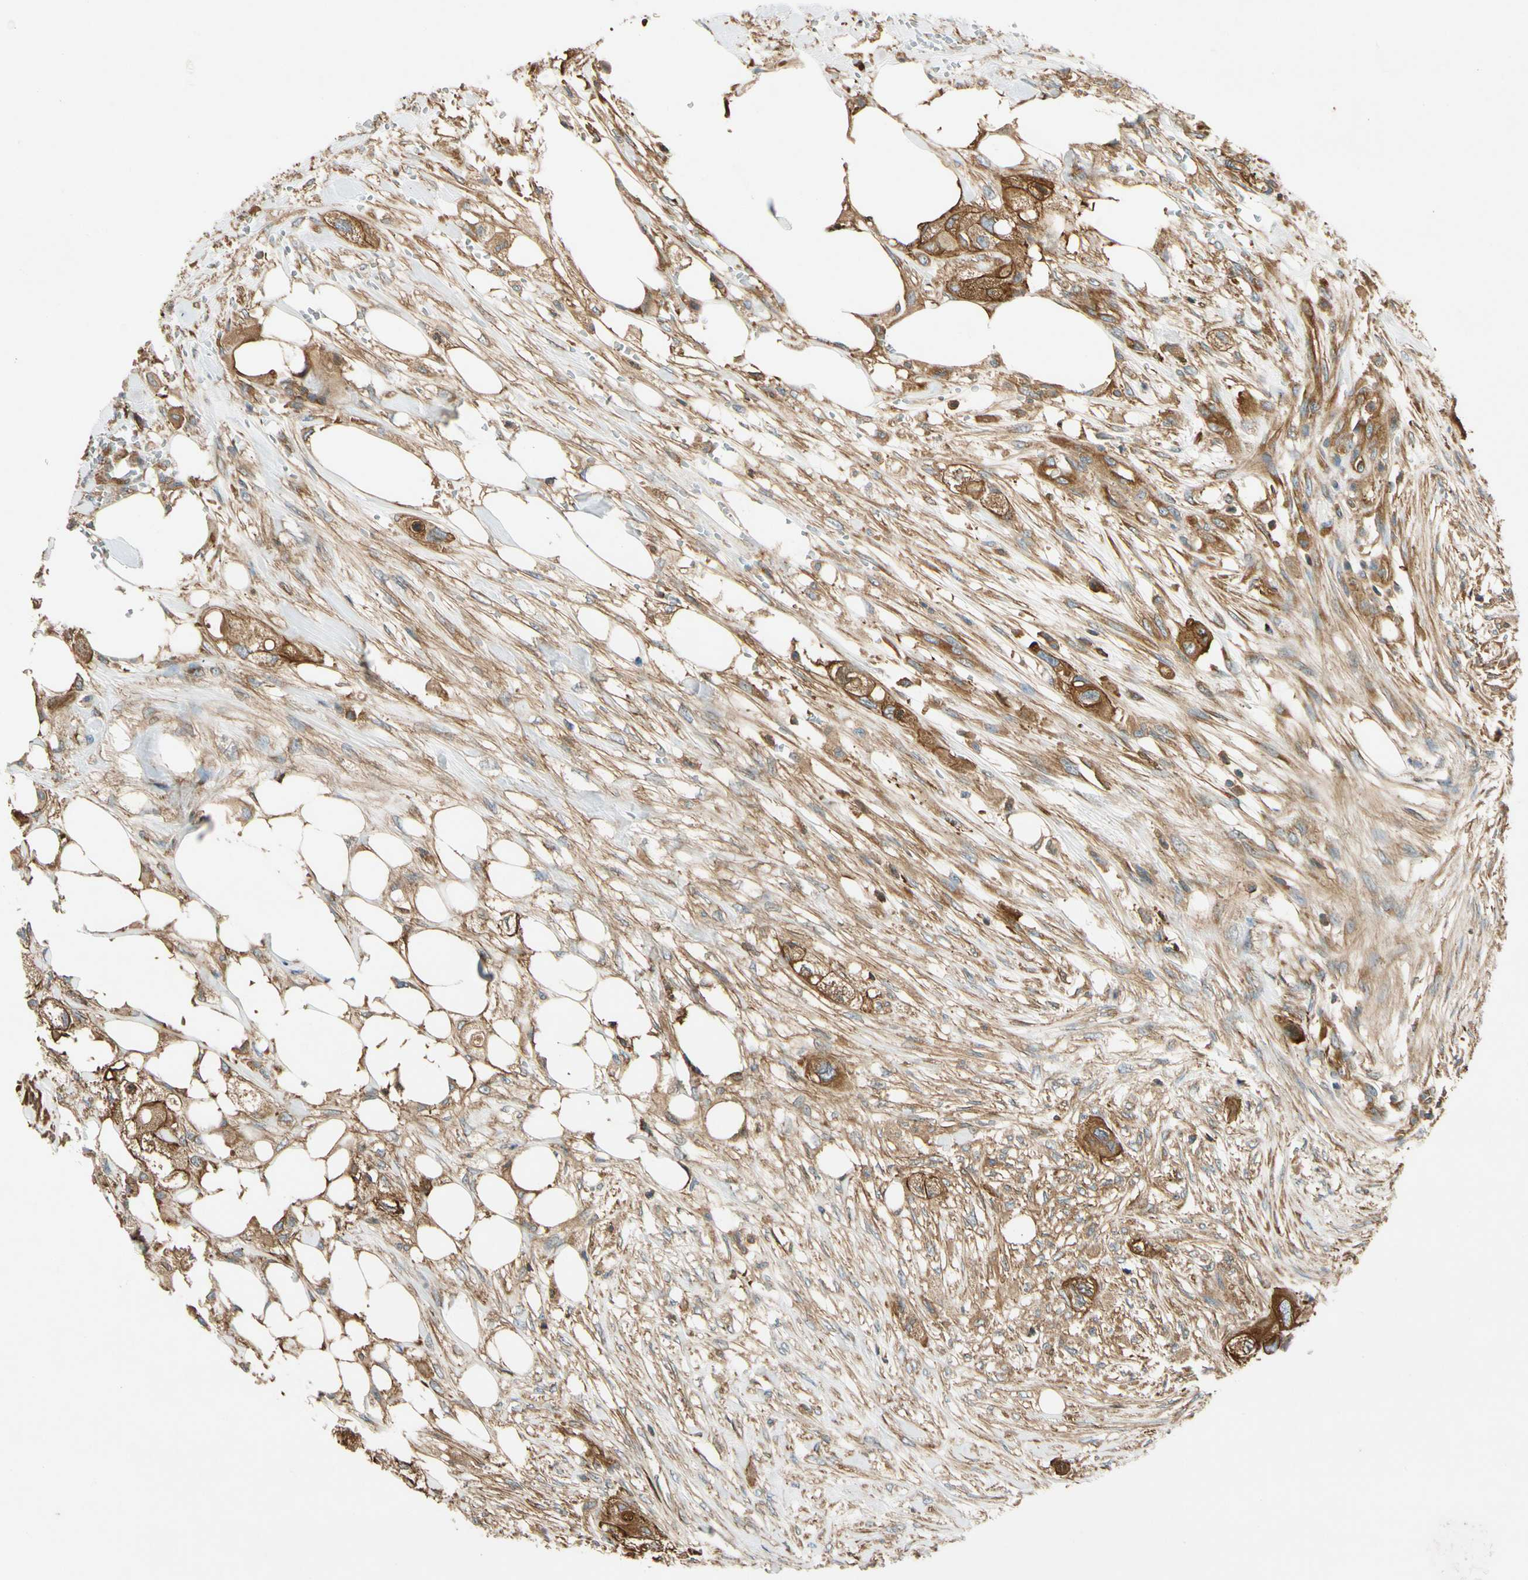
{"staining": {"intensity": "strong", "quantity": ">75%", "location": "cytoplasmic/membranous"}, "tissue": "colorectal cancer", "cell_type": "Tumor cells", "image_type": "cancer", "snomed": [{"axis": "morphology", "description": "Adenocarcinoma, NOS"}, {"axis": "topography", "description": "Colon"}], "caption": "Tumor cells demonstrate strong cytoplasmic/membranous staining in approximately >75% of cells in colorectal adenocarcinoma. Ihc stains the protein in brown and the nuclei are stained blue.", "gene": "TCP11L1", "patient": {"sex": "female", "age": 57}}